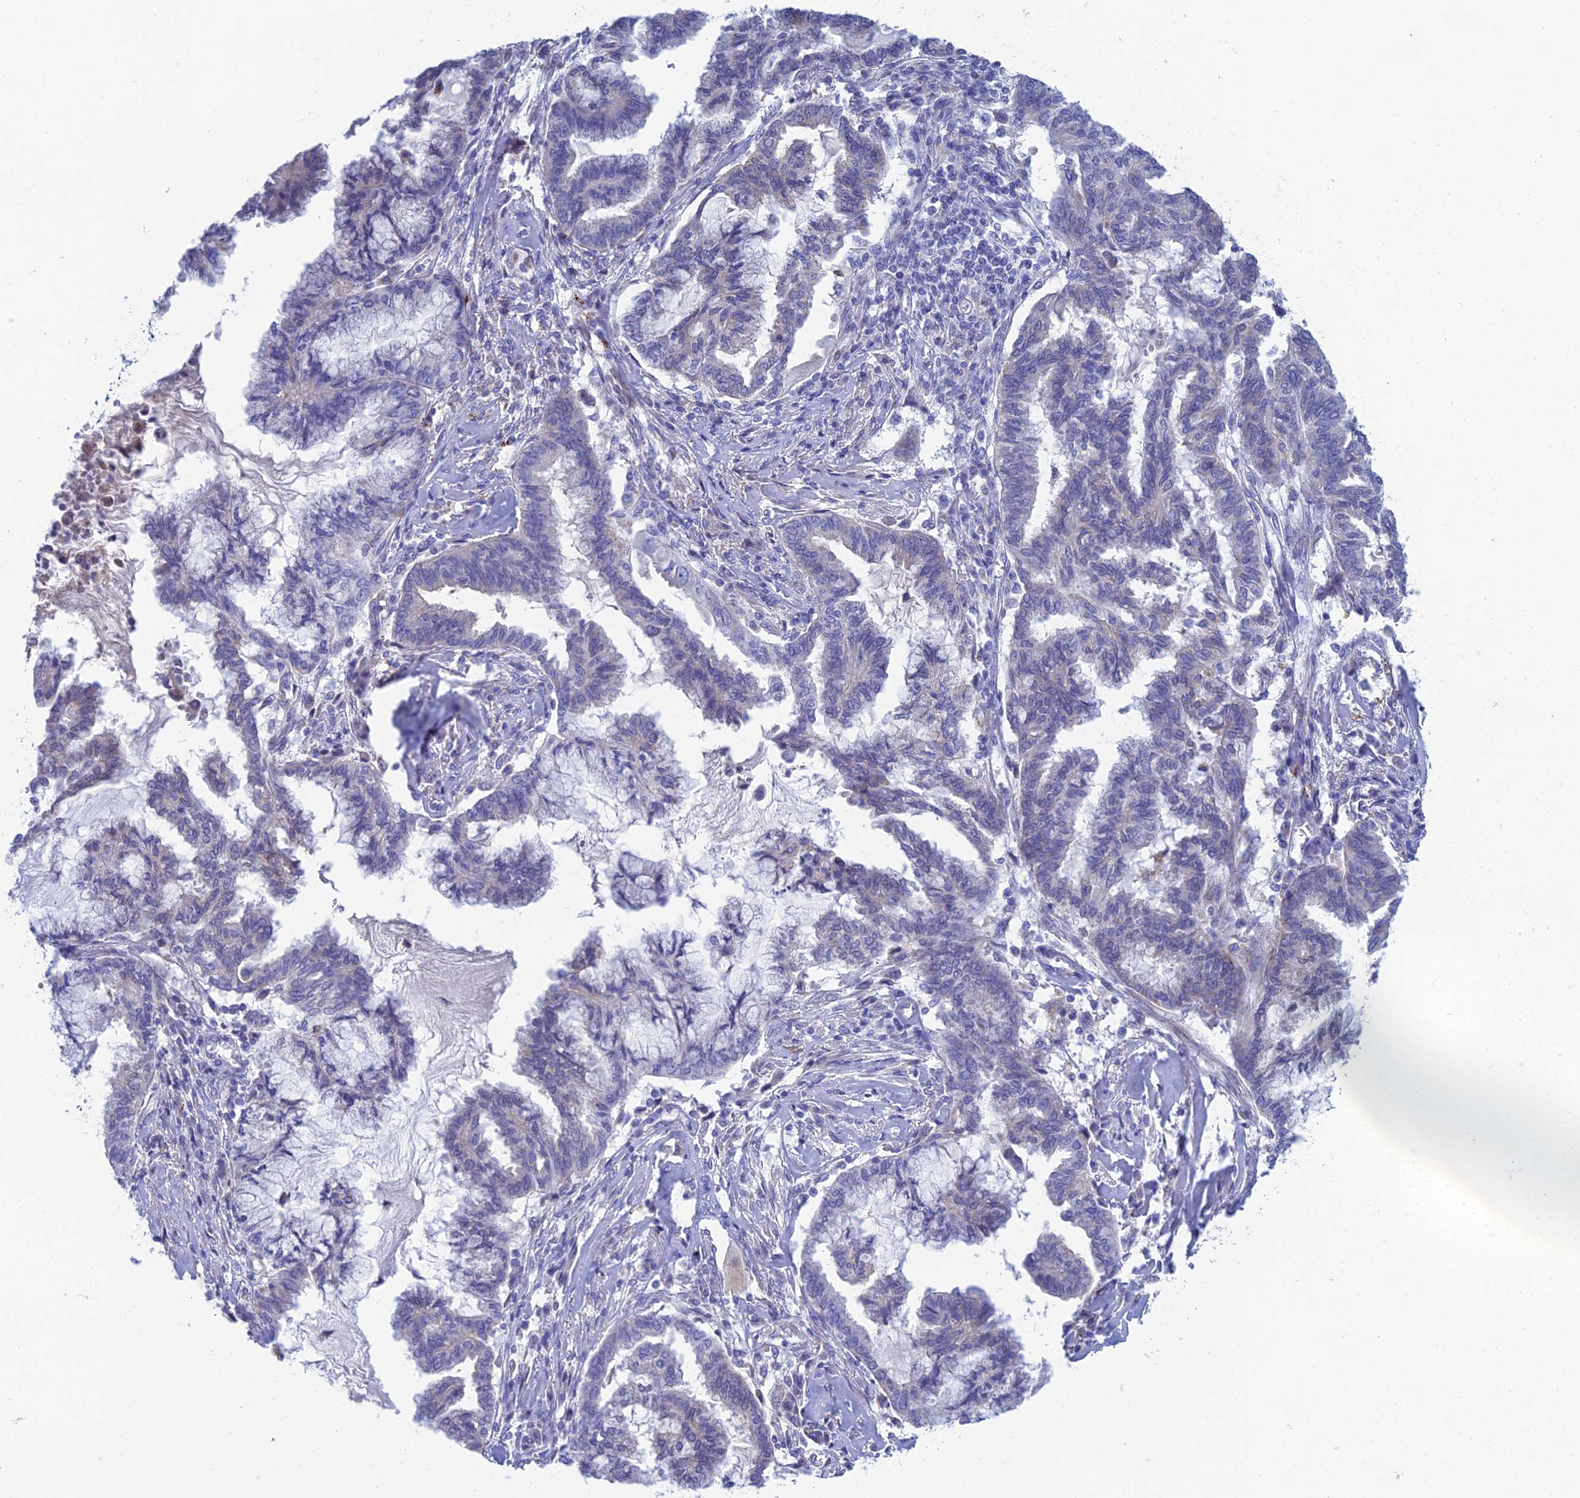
{"staining": {"intensity": "negative", "quantity": "none", "location": "none"}, "tissue": "endometrial cancer", "cell_type": "Tumor cells", "image_type": "cancer", "snomed": [{"axis": "morphology", "description": "Adenocarcinoma, NOS"}, {"axis": "topography", "description": "Endometrium"}], "caption": "Adenocarcinoma (endometrial) stained for a protein using immunohistochemistry demonstrates no staining tumor cells.", "gene": "CFAP210", "patient": {"sex": "female", "age": 86}}